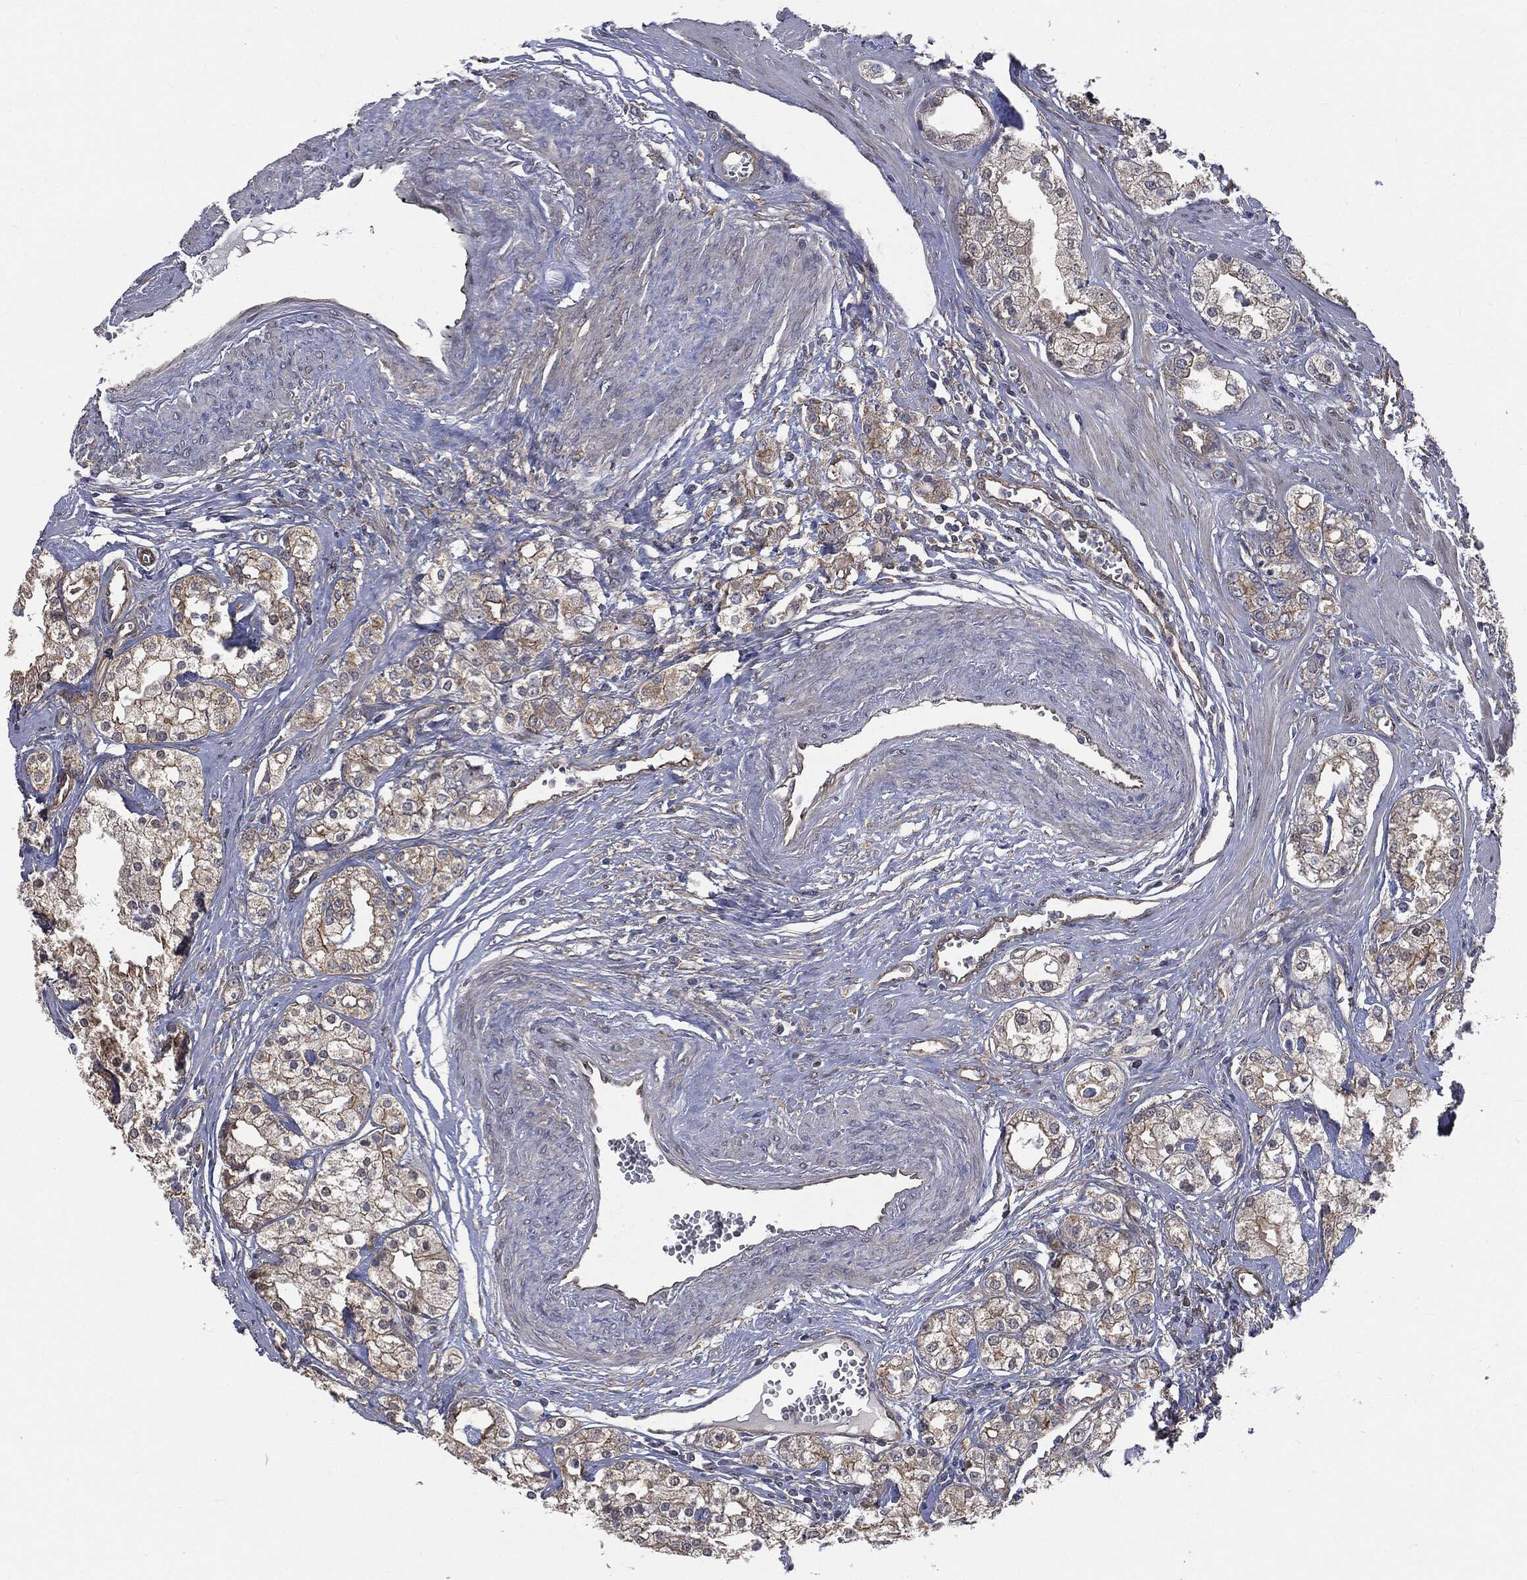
{"staining": {"intensity": "weak", "quantity": ">75%", "location": "cytoplasmic/membranous"}, "tissue": "prostate cancer", "cell_type": "Tumor cells", "image_type": "cancer", "snomed": [{"axis": "morphology", "description": "Adenocarcinoma, NOS"}, {"axis": "topography", "description": "Prostate and seminal vesicle, NOS"}, {"axis": "topography", "description": "Prostate"}], "caption": "There is low levels of weak cytoplasmic/membranous positivity in tumor cells of prostate cancer, as demonstrated by immunohistochemical staining (brown color).", "gene": "EPS15L1", "patient": {"sex": "male", "age": 62}}